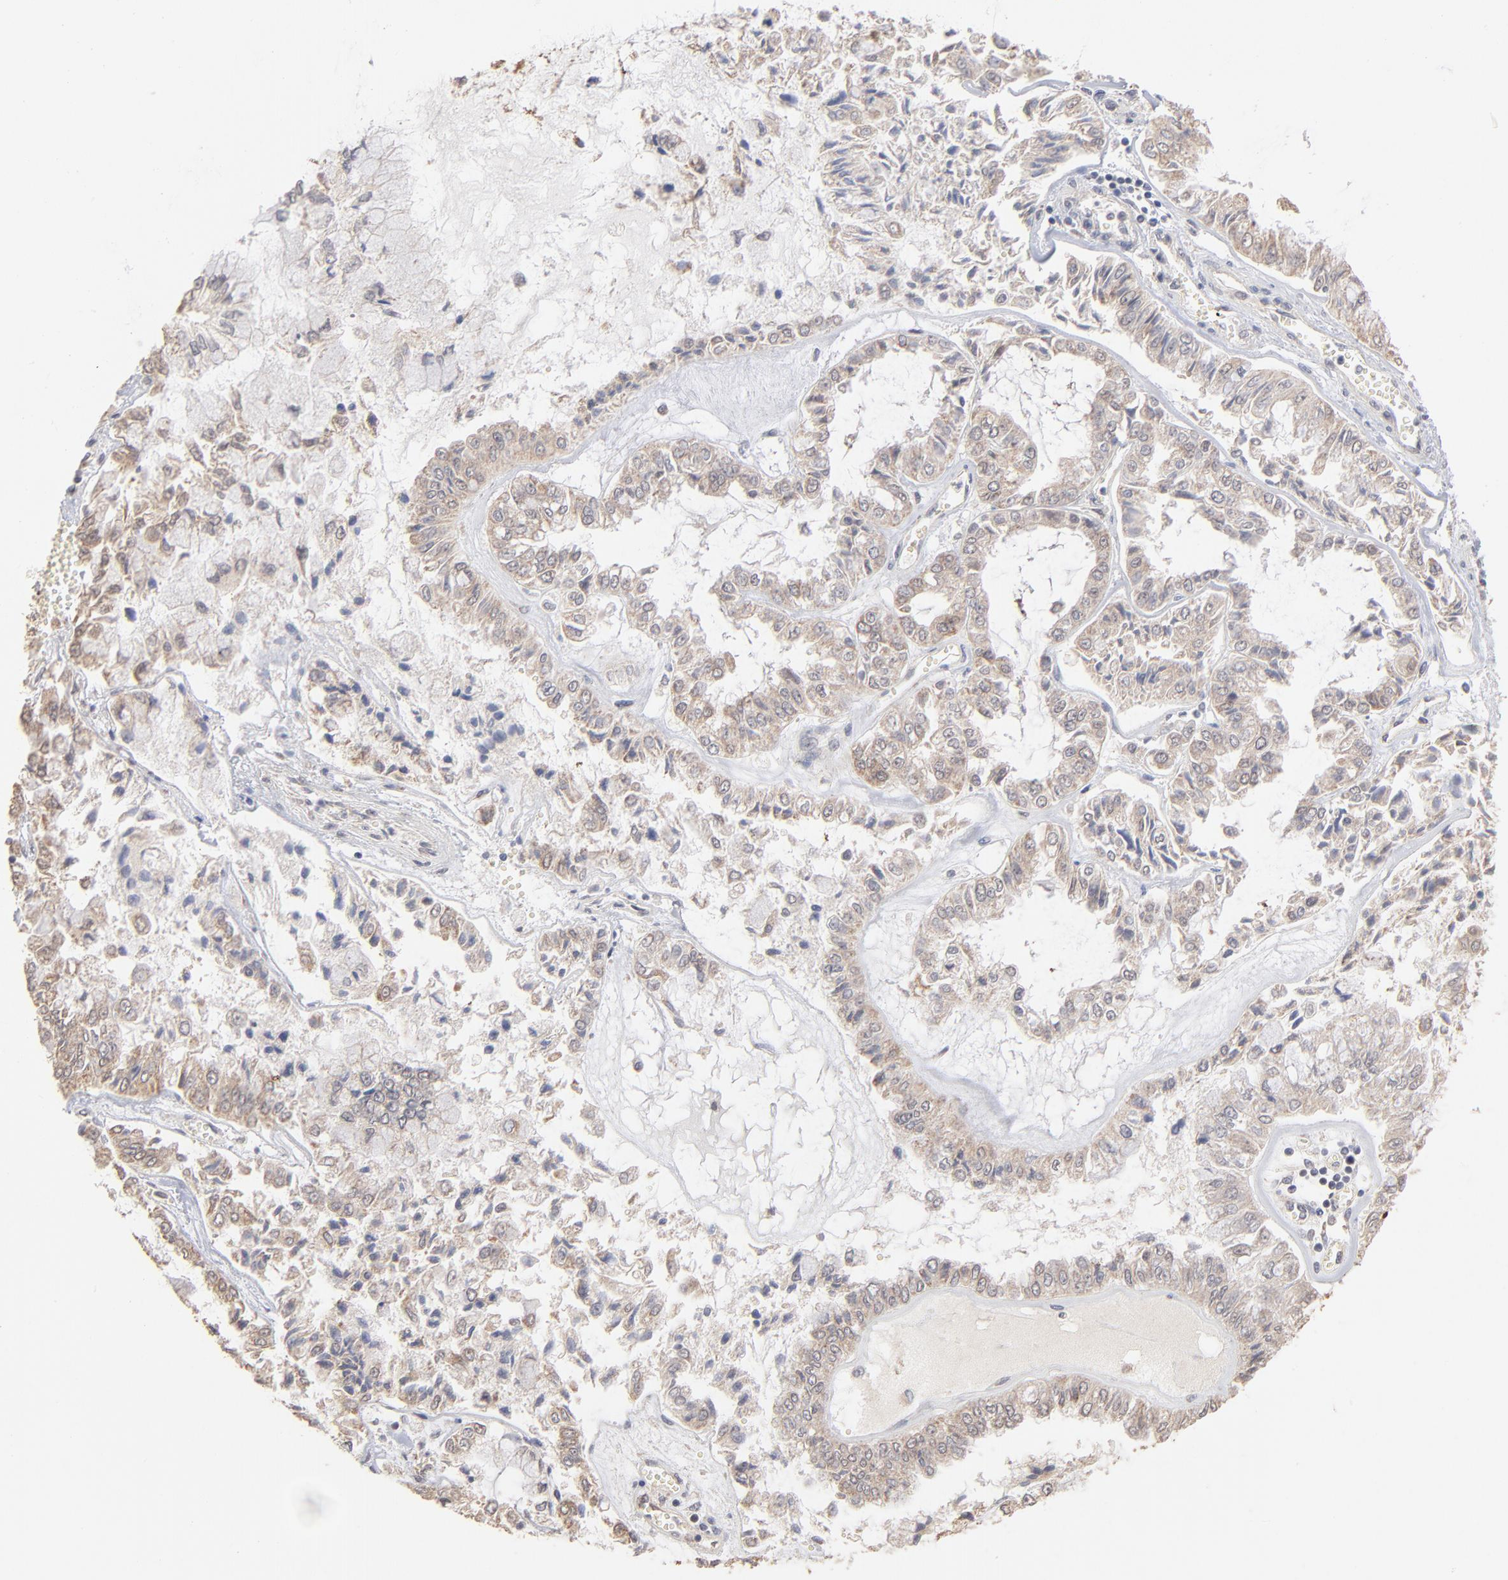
{"staining": {"intensity": "weak", "quantity": "25%-75%", "location": "cytoplasmic/membranous"}, "tissue": "liver cancer", "cell_type": "Tumor cells", "image_type": "cancer", "snomed": [{"axis": "morphology", "description": "Cholangiocarcinoma"}, {"axis": "topography", "description": "Liver"}], "caption": "Weak cytoplasmic/membranous staining for a protein is seen in about 25%-75% of tumor cells of liver cancer using IHC.", "gene": "MSL2", "patient": {"sex": "female", "age": 79}}